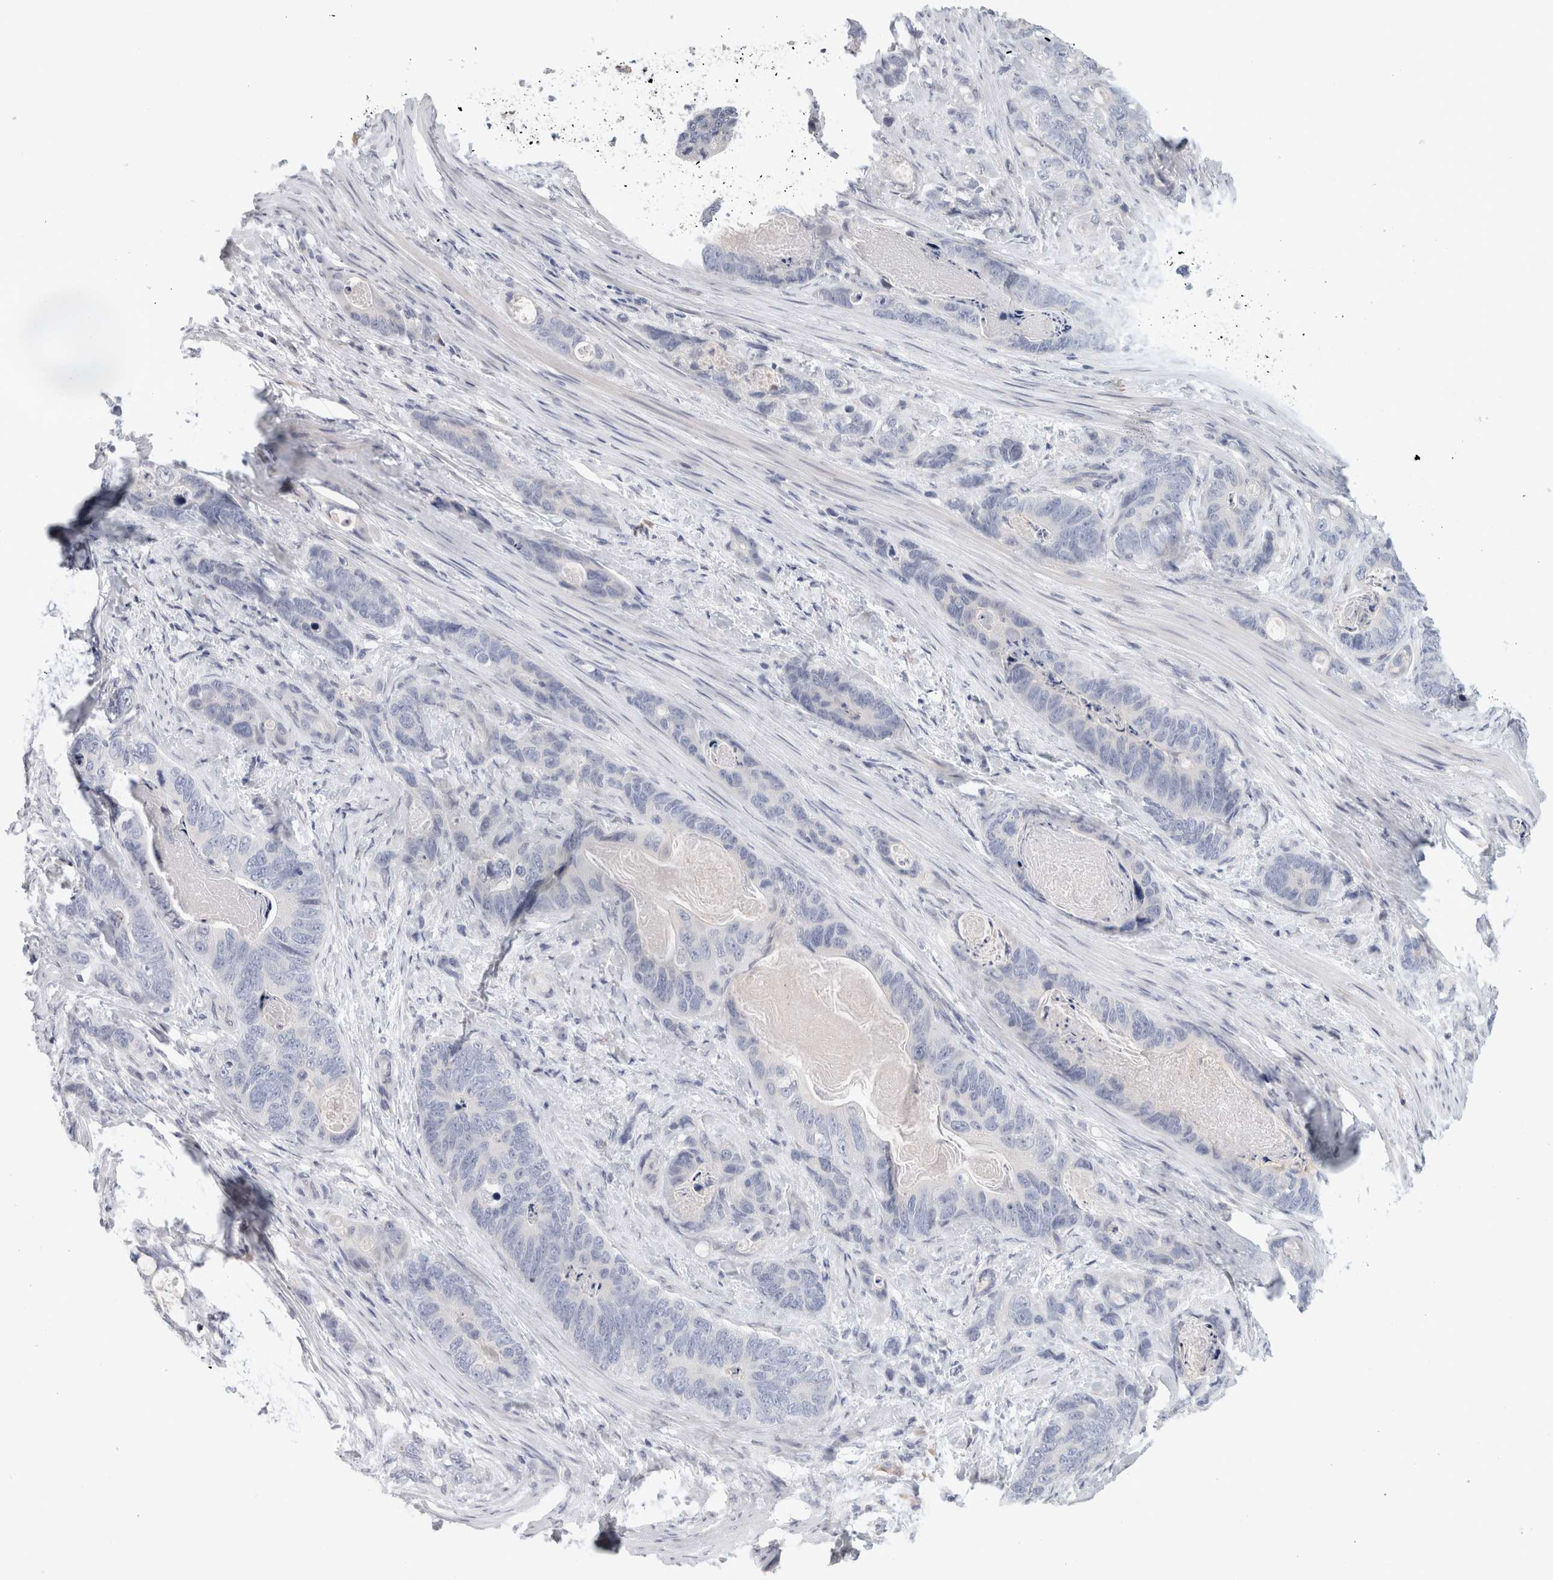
{"staining": {"intensity": "negative", "quantity": "none", "location": "none"}, "tissue": "stomach cancer", "cell_type": "Tumor cells", "image_type": "cancer", "snomed": [{"axis": "morphology", "description": "Normal tissue, NOS"}, {"axis": "morphology", "description": "Adenocarcinoma, NOS"}, {"axis": "topography", "description": "Stomach"}], "caption": "IHC photomicrograph of human stomach cancer stained for a protein (brown), which reveals no positivity in tumor cells.", "gene": "STK31", "patient": {"sex": "female", "age": 89}}